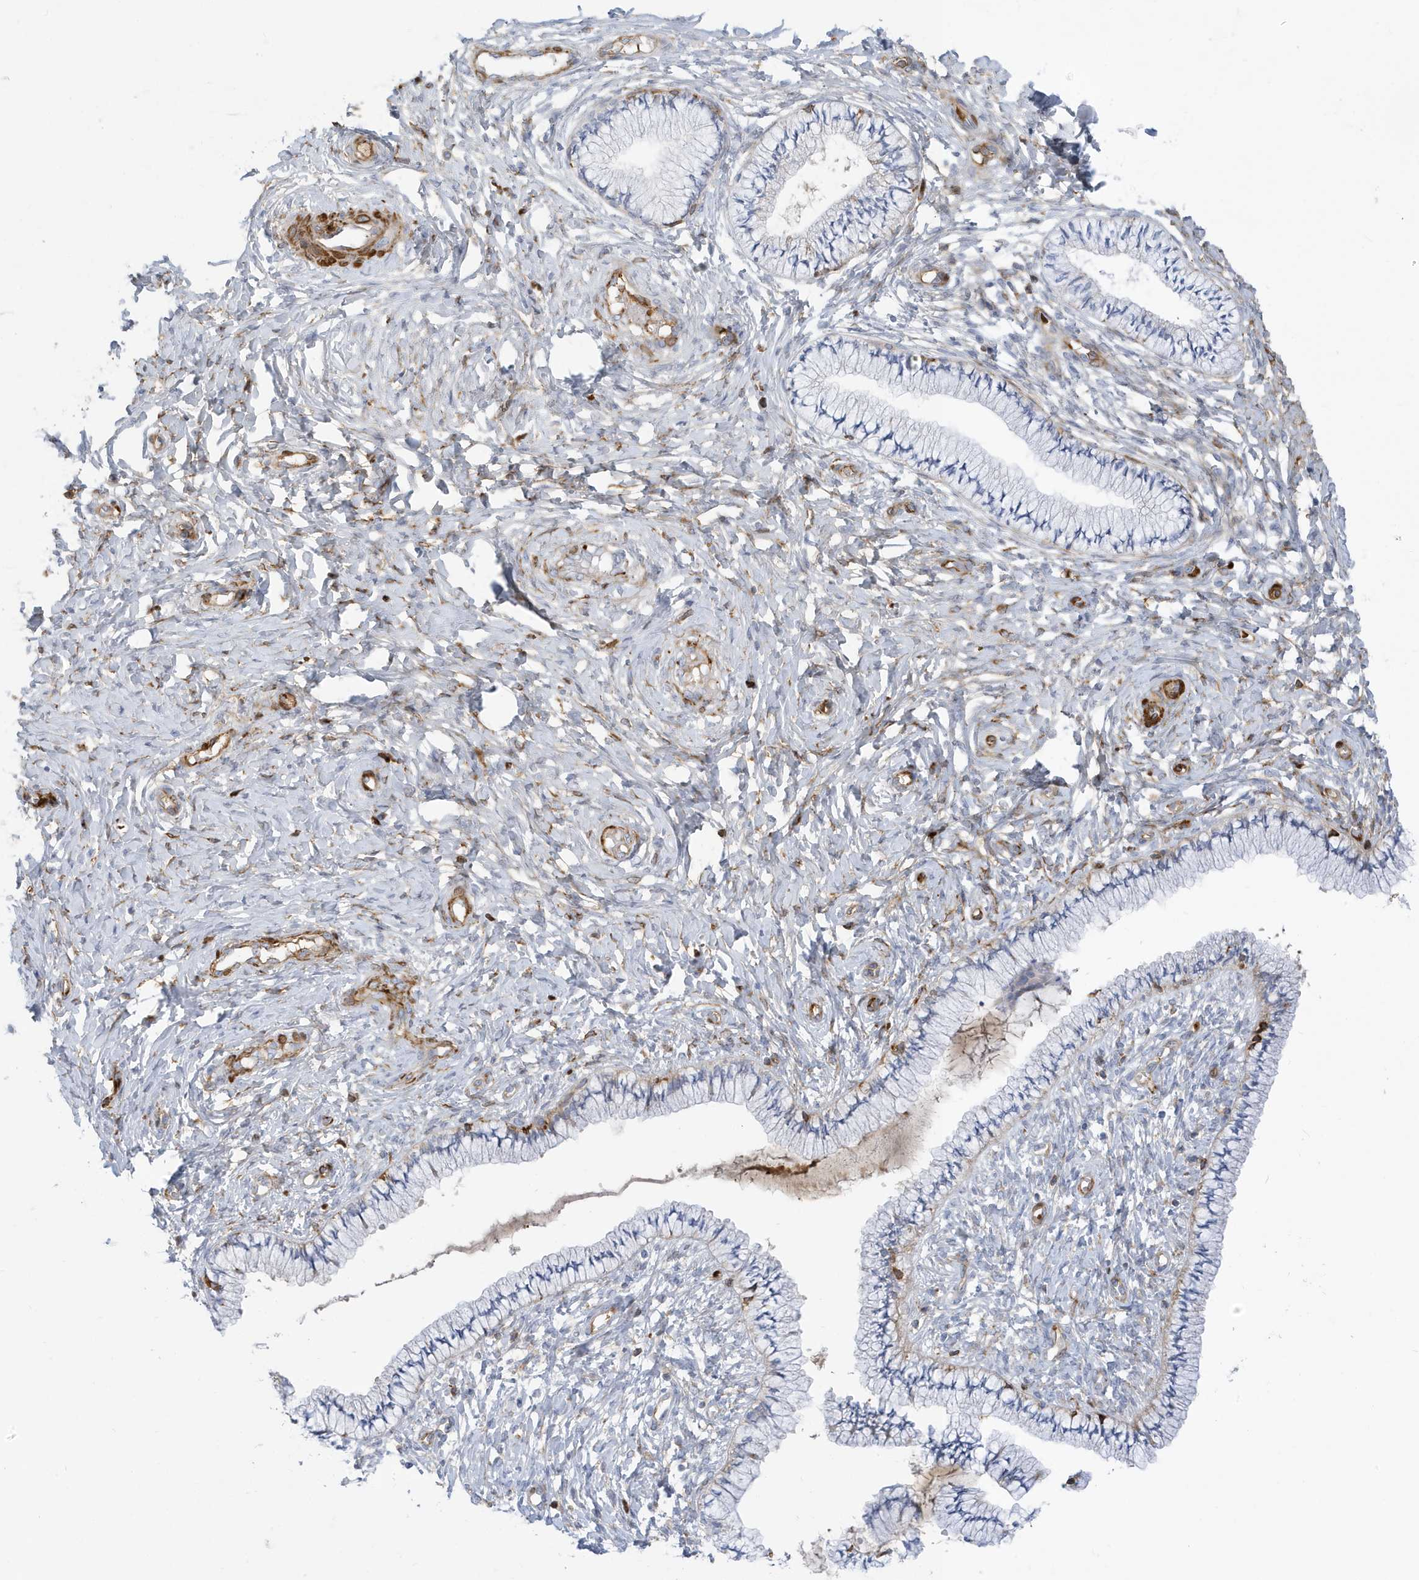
{"staining": {"intensity": "moderate", "quantity": "<25%", "location": "cytoplasmic/membranous"}, "tissue": "cervix", "cell_type": "Glandular cells", "image_type": "normal", "snomed": [{"axis": "morphology", "description": "Normal tissue, NOS"}, {"axis": "topography", "description": "Cervix"}], "caption": "Cervix stained with a brown dye demonstrates moderate cytoplasmic/membranous positive expression in about <25% of glandular cells.", "gene": "ATP13A5", "patient": {"sex": "female", "age": 36}}